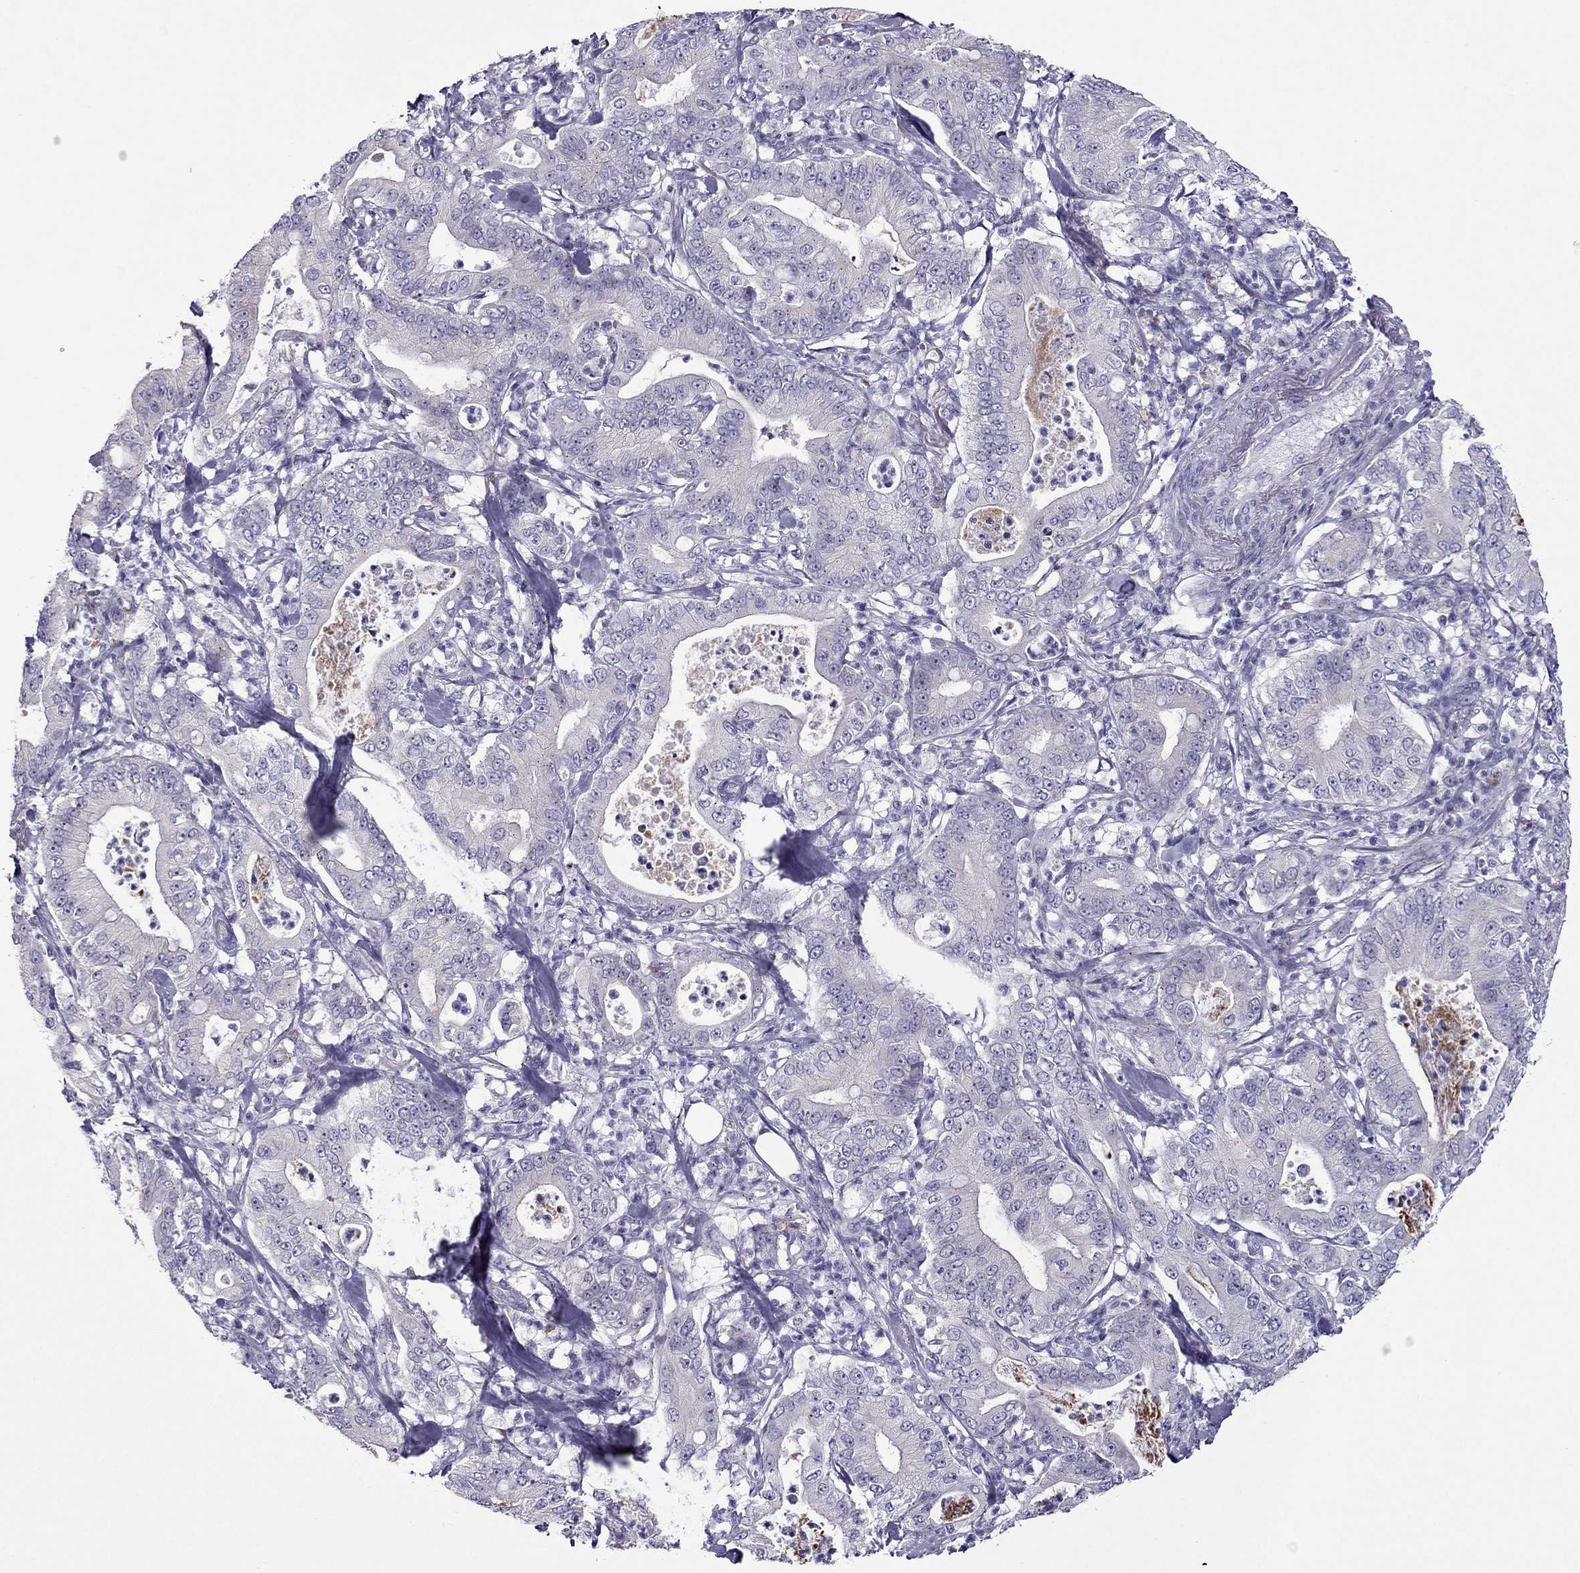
{"staining": {"intensity": "negative", "quantity": "none", "location": "none"}, "tissue": "pancreatic cancer", "cell_type": "Tumor cells", "image_type": "cancer", "snomed": [{"axis": "morphology", "description": "Adenocarcinoma, NOS"}, {"axis": "topography", "description": "Pancreas"}], "caption": "There is no significant positivity in tumor cells of pancreatic cancer (adenocarcinoma).", "gene": "MYBPH", "patient": {"sex": "male", "age": 71}}